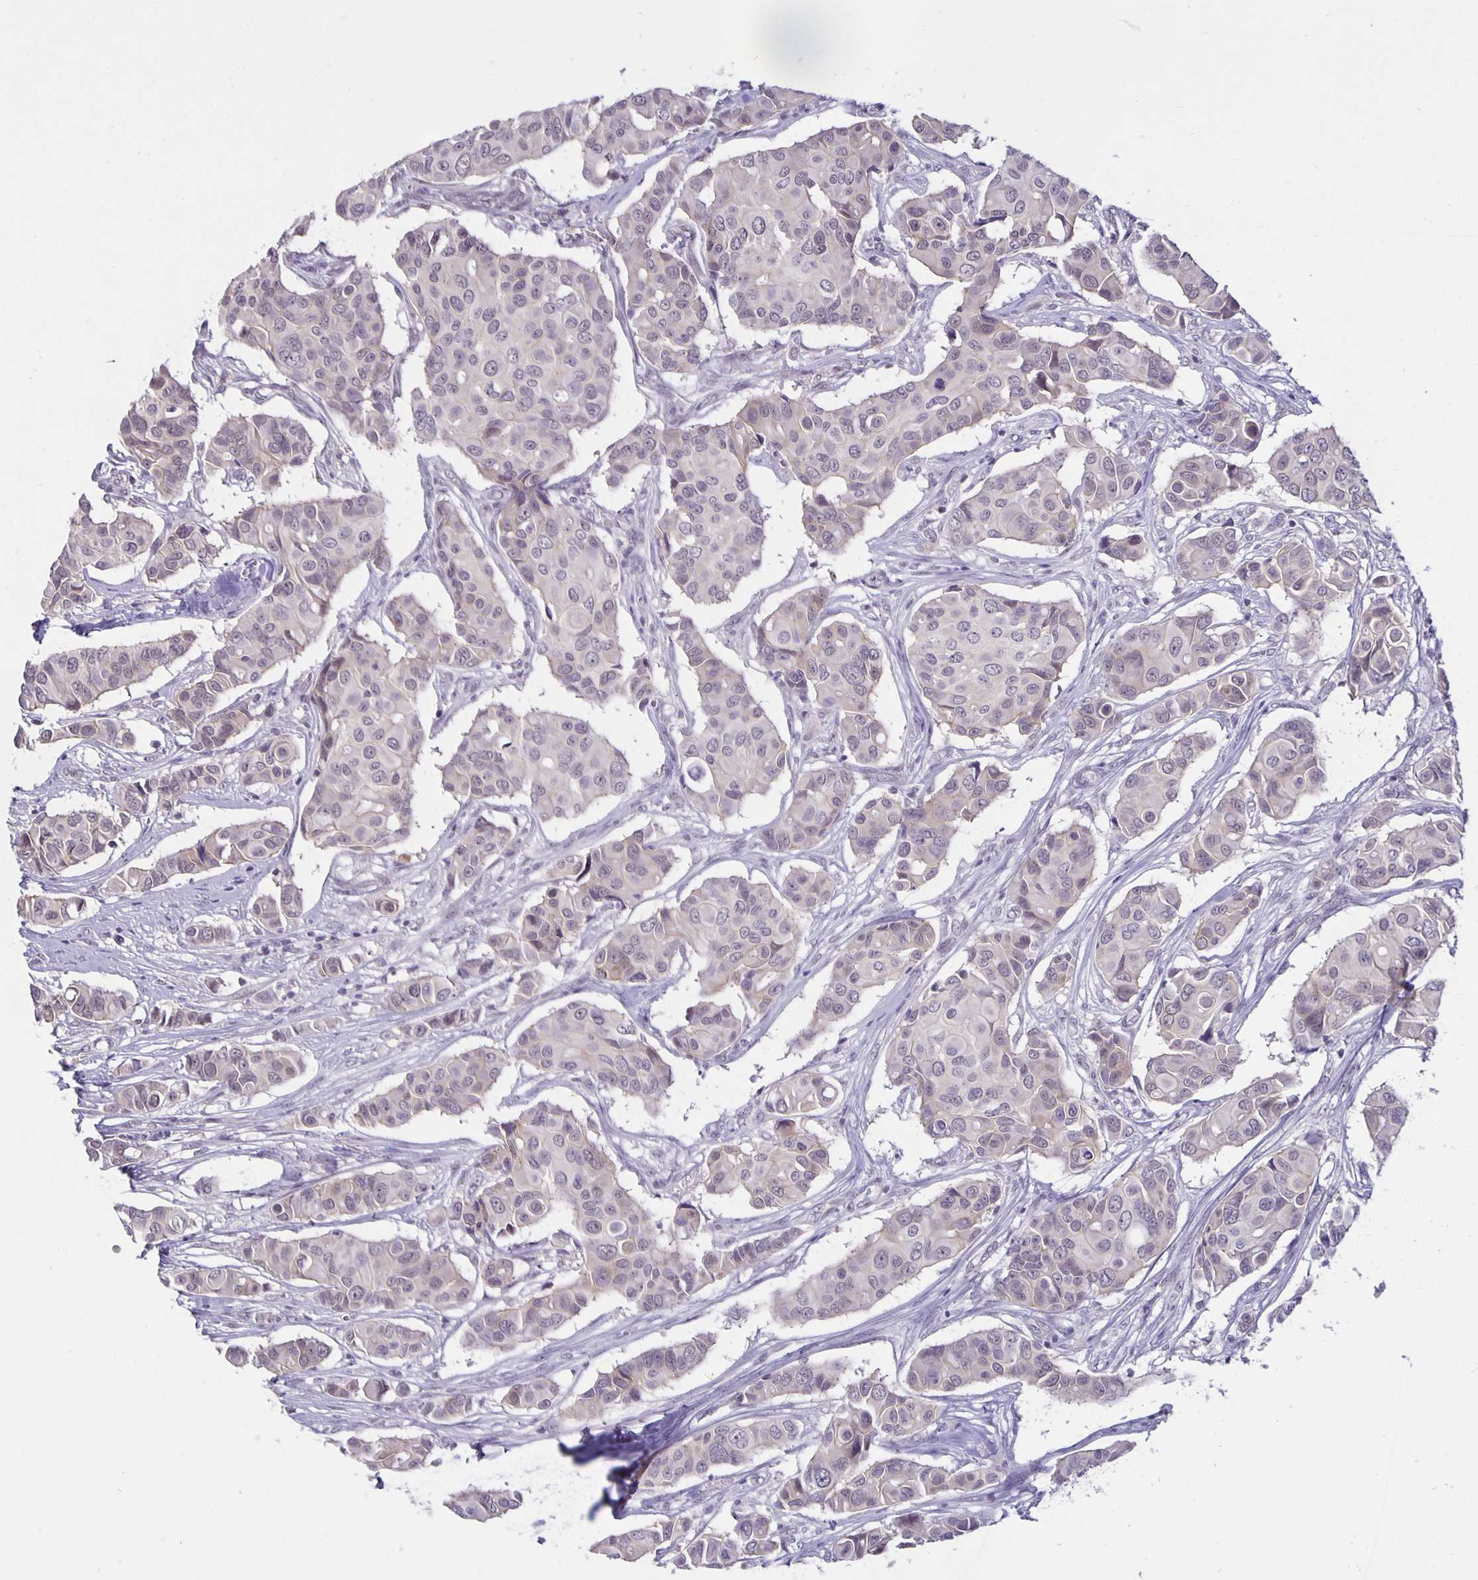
{"staining": {"intensity": "negative", "quantity": "none", "location": "none"}, "tissue": "breast cancer", "cell_type": "Tumor cells", "image_type": "cancer", "snomed": [{"axis": "morphology", "description": "Normal tissue, NOS"}, {"axis": "morphology", "description": "Duct carcinoma"}, {"axis": "topography", "description": "Skin"}, {"axis": "topography", "description": "Breast"}], "caption": "Tumor cells are negative for brown protein staining in breast cancer. The staining was performed using DAB (3,3'-diaminobenzidine) to visualize the protein expression in brown, while the nuclei were stained in blue with hematoxylin (Magnification: 20x).", "gene": "ARVCF", "patient": {"sex": "female", "age": 54}}